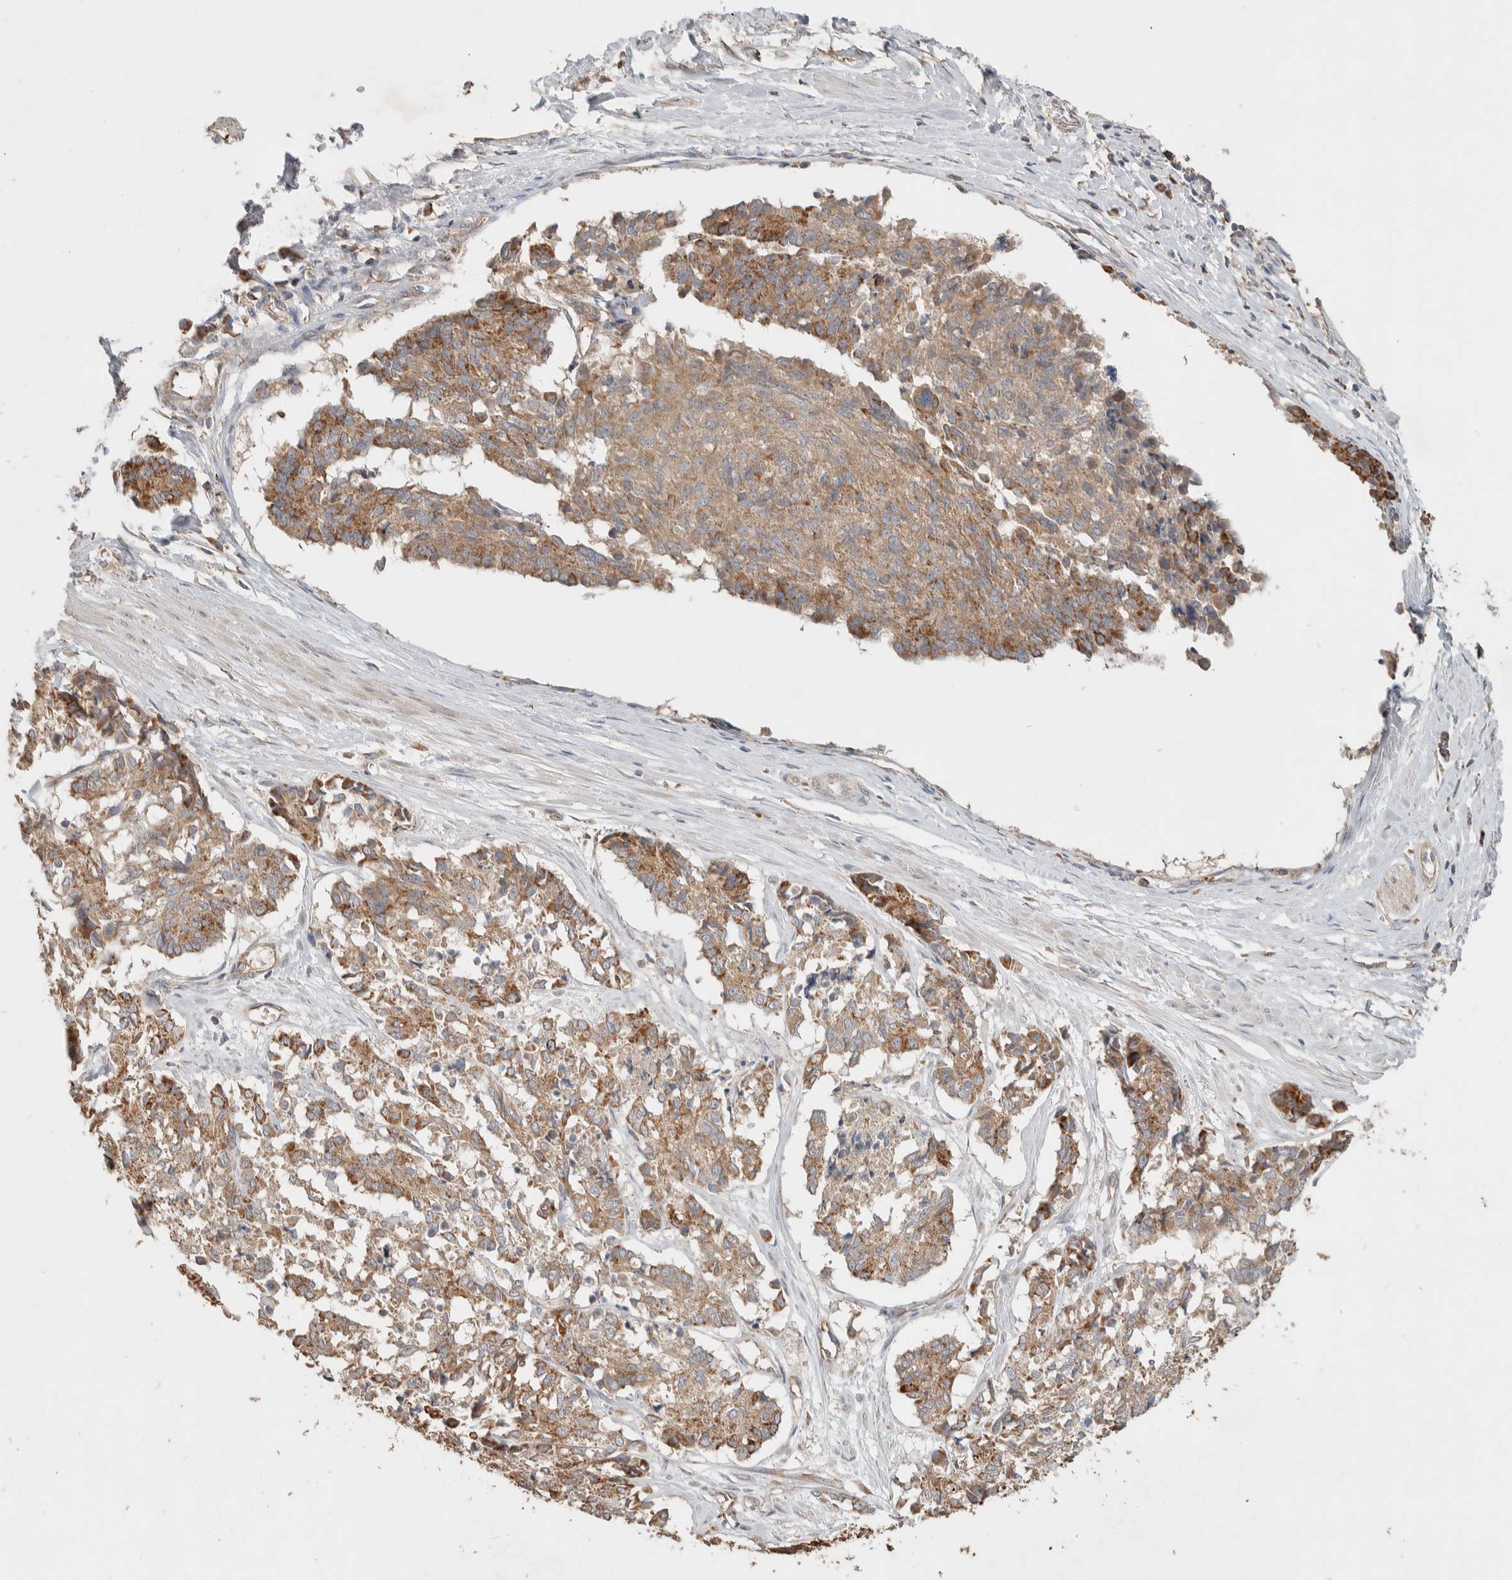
{"staining": {"intensity": "moderate", "quantity": ">75%", "location": "cytoplasmic/membranous"}, "tissue": "cervical cancer", "cell_type": "Tumor cells", "image_type": "cancer", "snomed": [{"axis": "morphology", "description": "Squamous cell carcinoma, NOS"}, {"axis": "topography", "description": "Cervix"}], "caption": "This is an image of immunohistochemistry staining of squamous cell carcinoma (cervical), which shows moderate staining in the cytoplasmic/membranous of tumor cells.", "gene": "DEPTOR", "patient": {"sex": "female", "age": 35}}